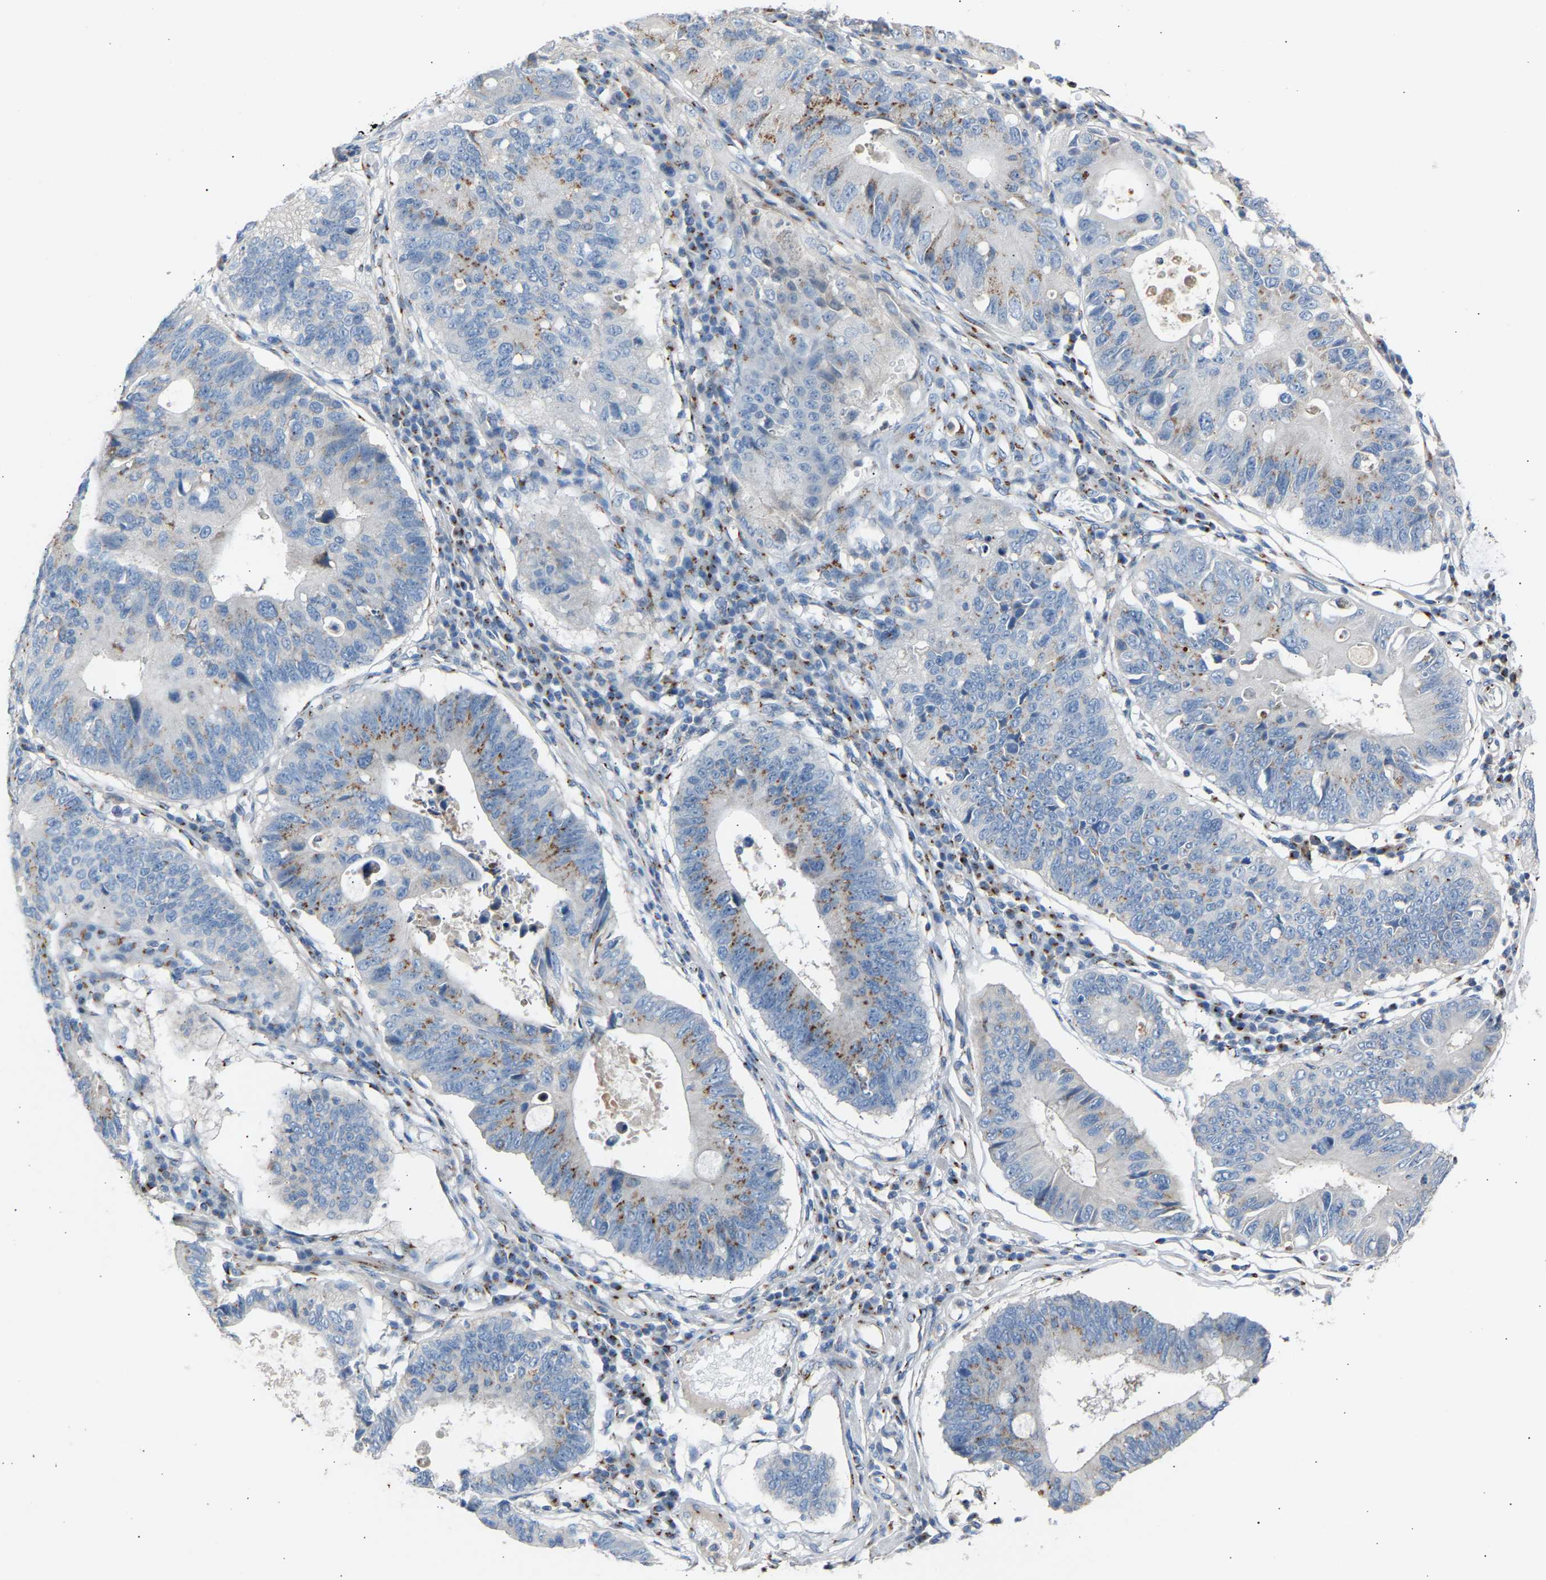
{"staining": {"intensity": "moderate", "quantity": "25%-75%", "location": "cytoplasmic/membranous"}, "tissue": "stomach cancer", "cell_type": "Tumor cells", "image_type": "cancer", "snomed": [{"axis": "morphology", "description": "Adenocarcinoma, NOS"}, {"axis": "topography", "description": "Stomach"}], "caption": "Brown immunohistochemical staining in human stomach cancer (adenocarcinoma) reveals moderate cytoplasmic/membranous staining in approximately 25%-75% of tumor cells.", "gene": "CYREN", "patient": {"sex": "male", "age": 59}}